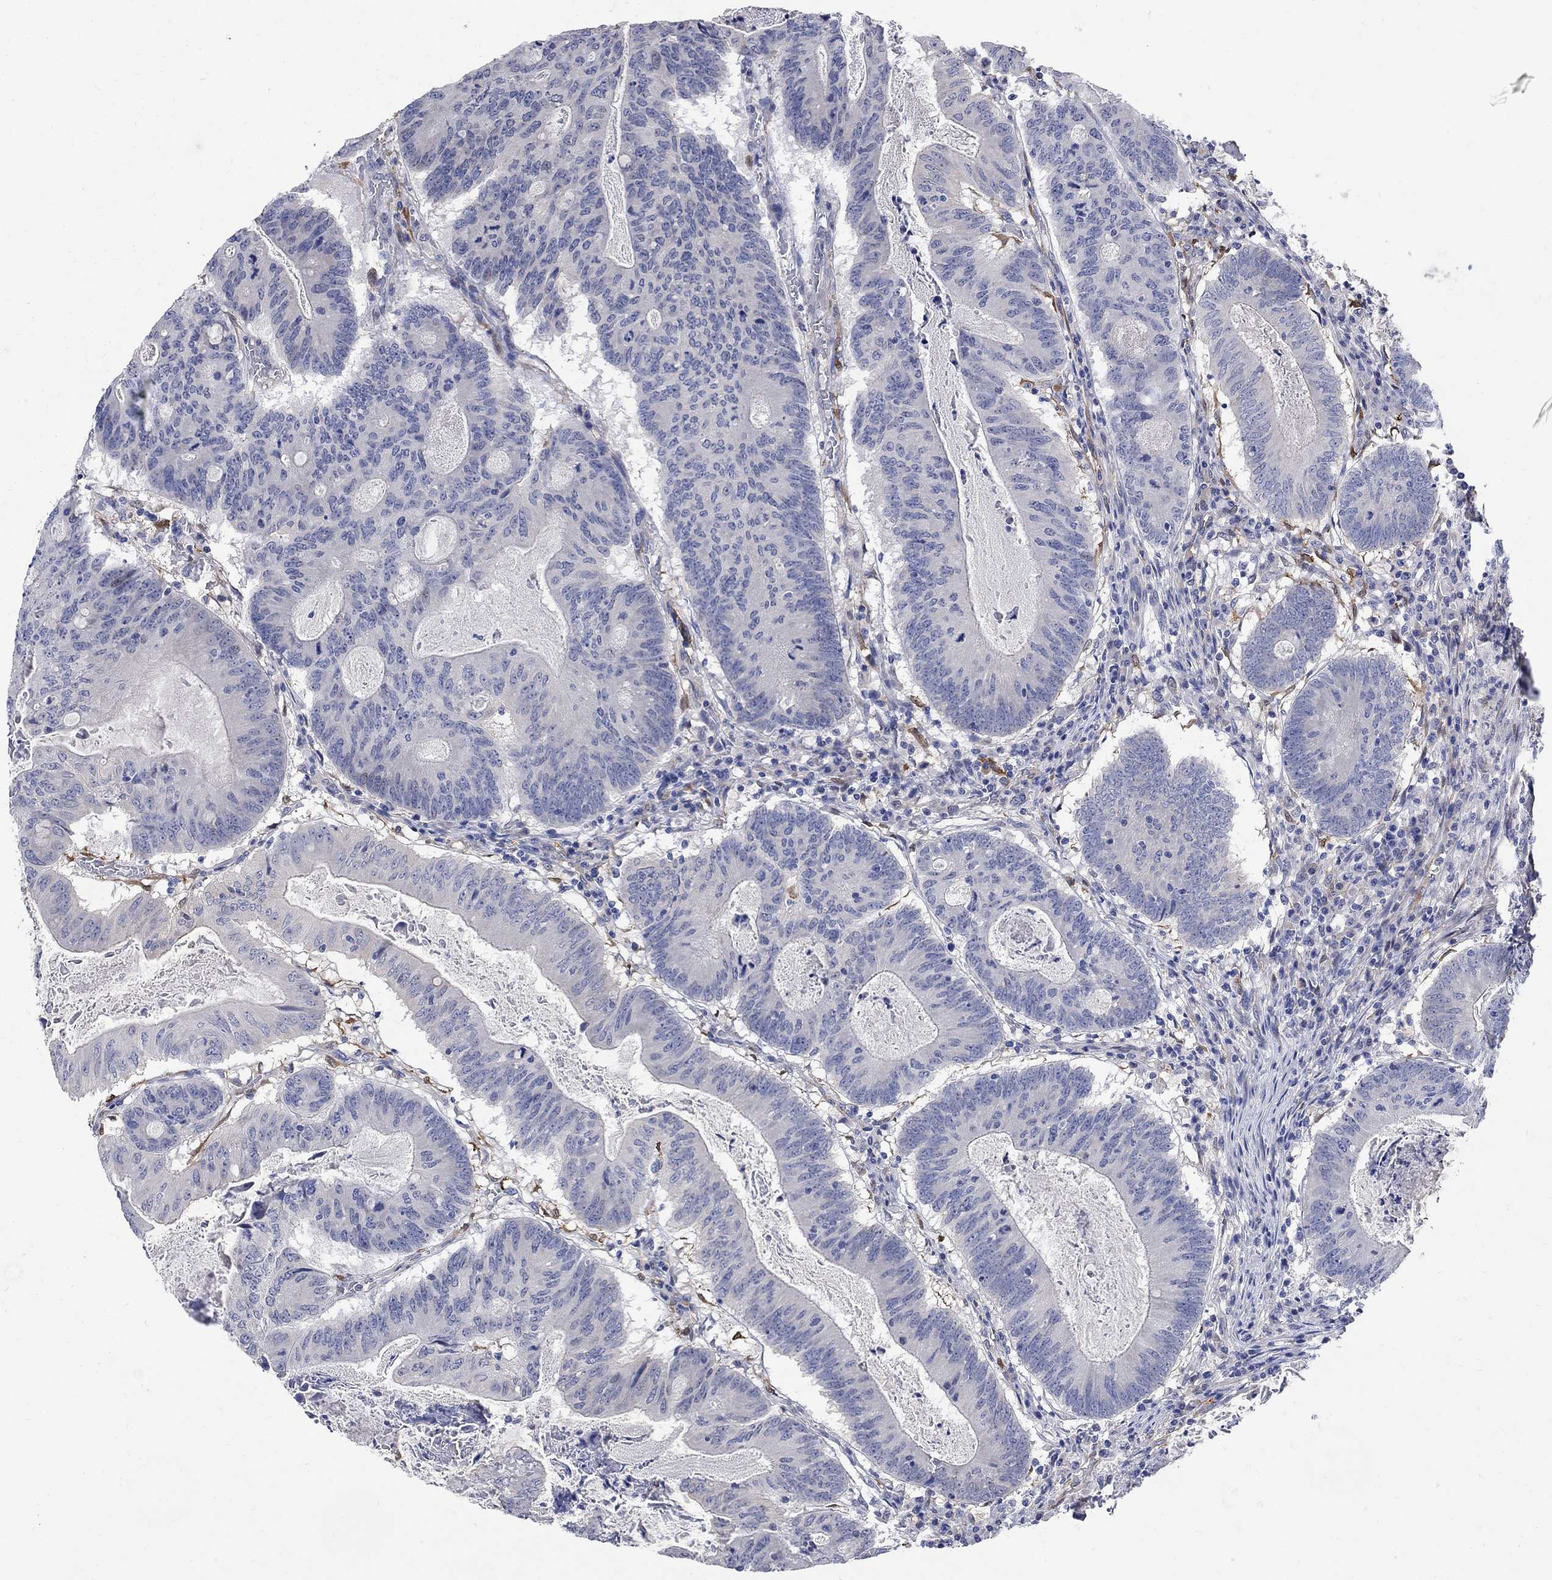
{"staining": {"intensity": "negative", "quantity": "none", "location": "none"}, "tissue": "colorectal cancer", "cell_type": "Tumor cells", "image_type": "cancer", "snomed": [{"axis": "morphology", "description": "Adenocarcinoma, NOS"}, {"axis": "topography", "description": "Colon"}], "caption": "Colorectal cancer (adenocarcinoma) stained for a protein using immunohistochemistry demonstrates no staining tumor cells.", "gene": "TGM2", "patient": {"sex": "female", "age": 70}}